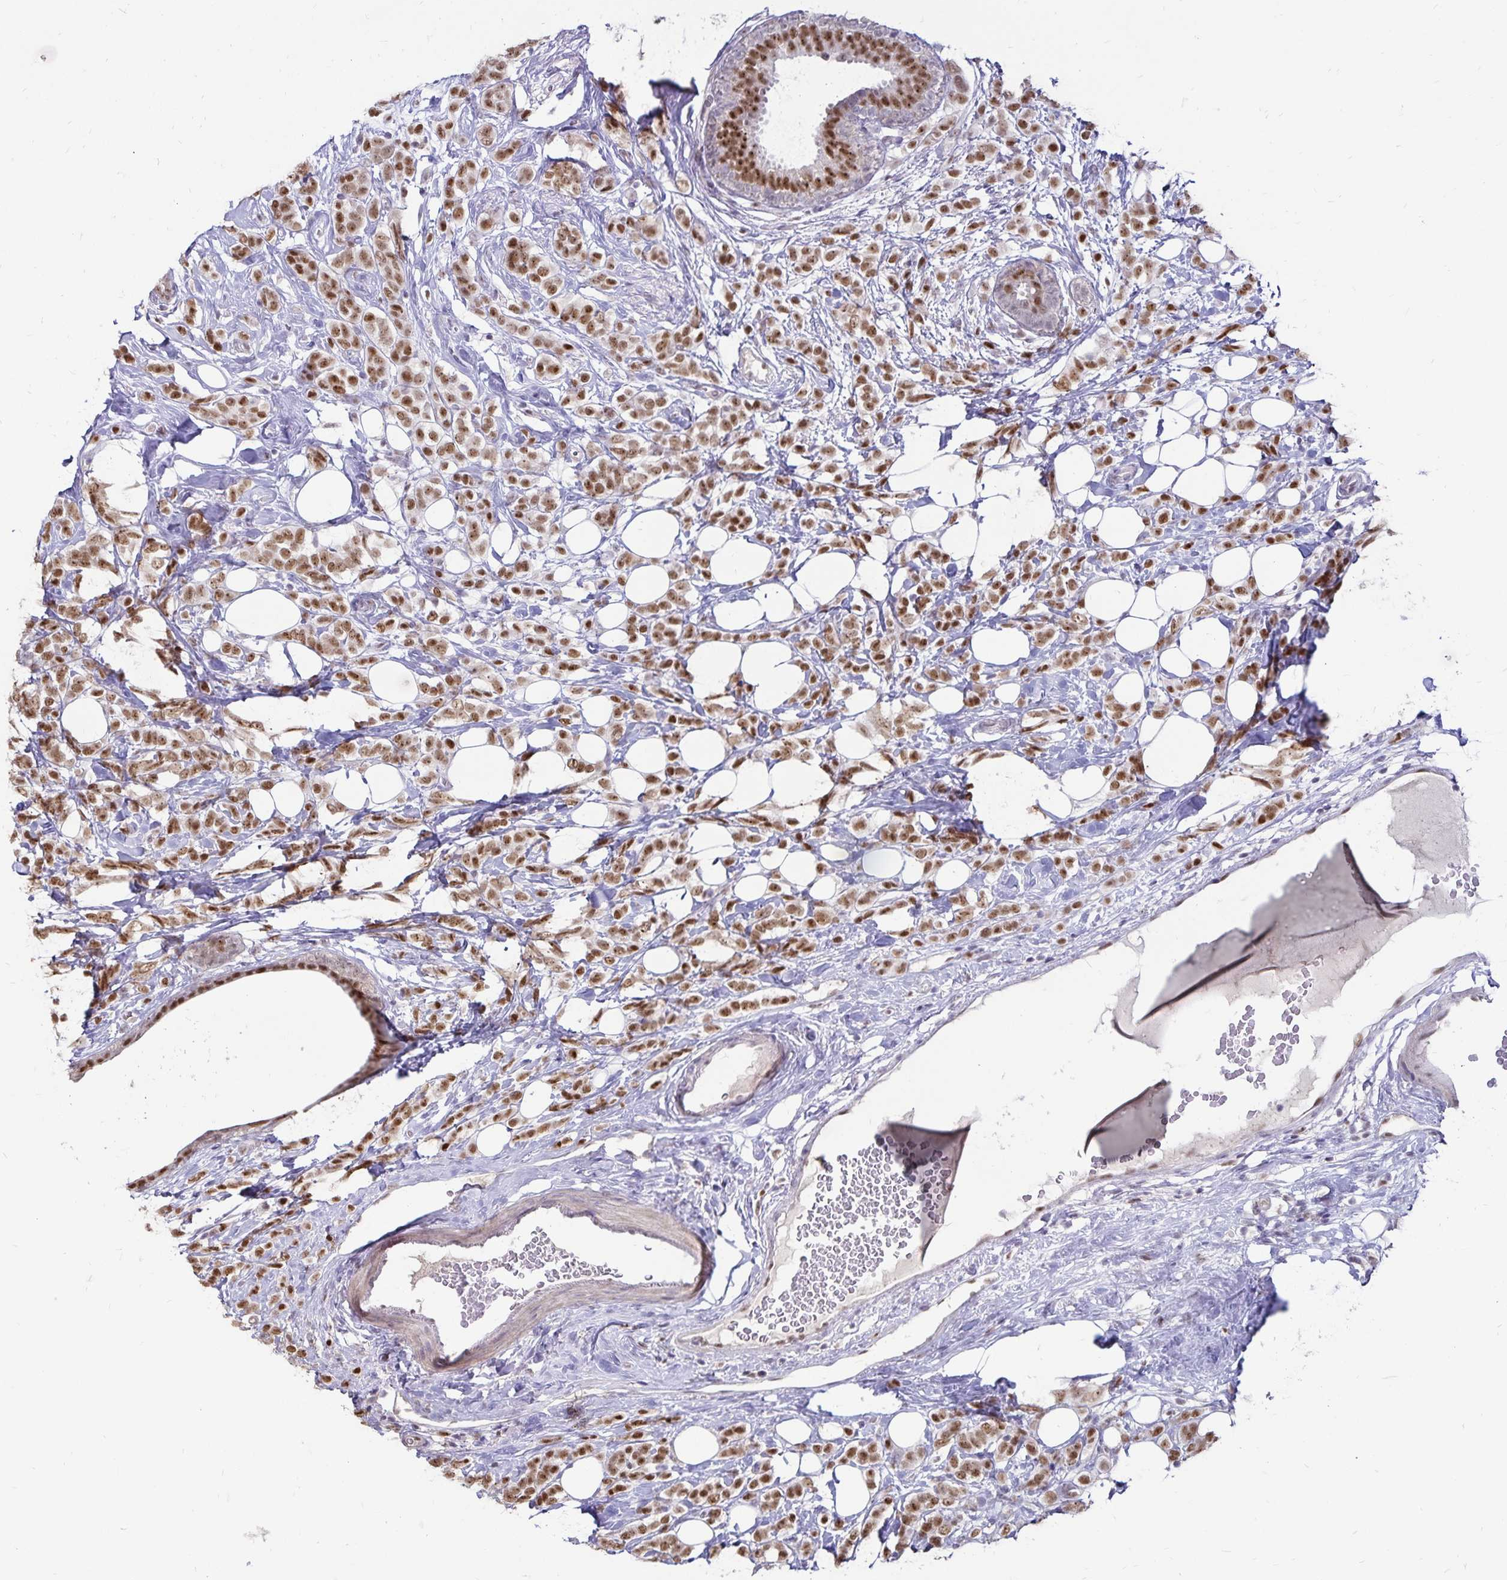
{"staining": {"intensity": "moderate", "quantity": ">75%", "location": "nuclear"}, "tissue": "breast cancer", "cell_type": "Tumor cells", "image_type": "cancer", "snomed": [{"axis": "morphology", "description": "Lobular carcinoma"}, {"axis": "topography", "description": "Breast"}], "caption": "Moderate nuclear expression is present in about >75% of tumor cells in lobular carcinoma (breast).", "gene": "POLB", "patient": {"sex": "female", "age": 49}}